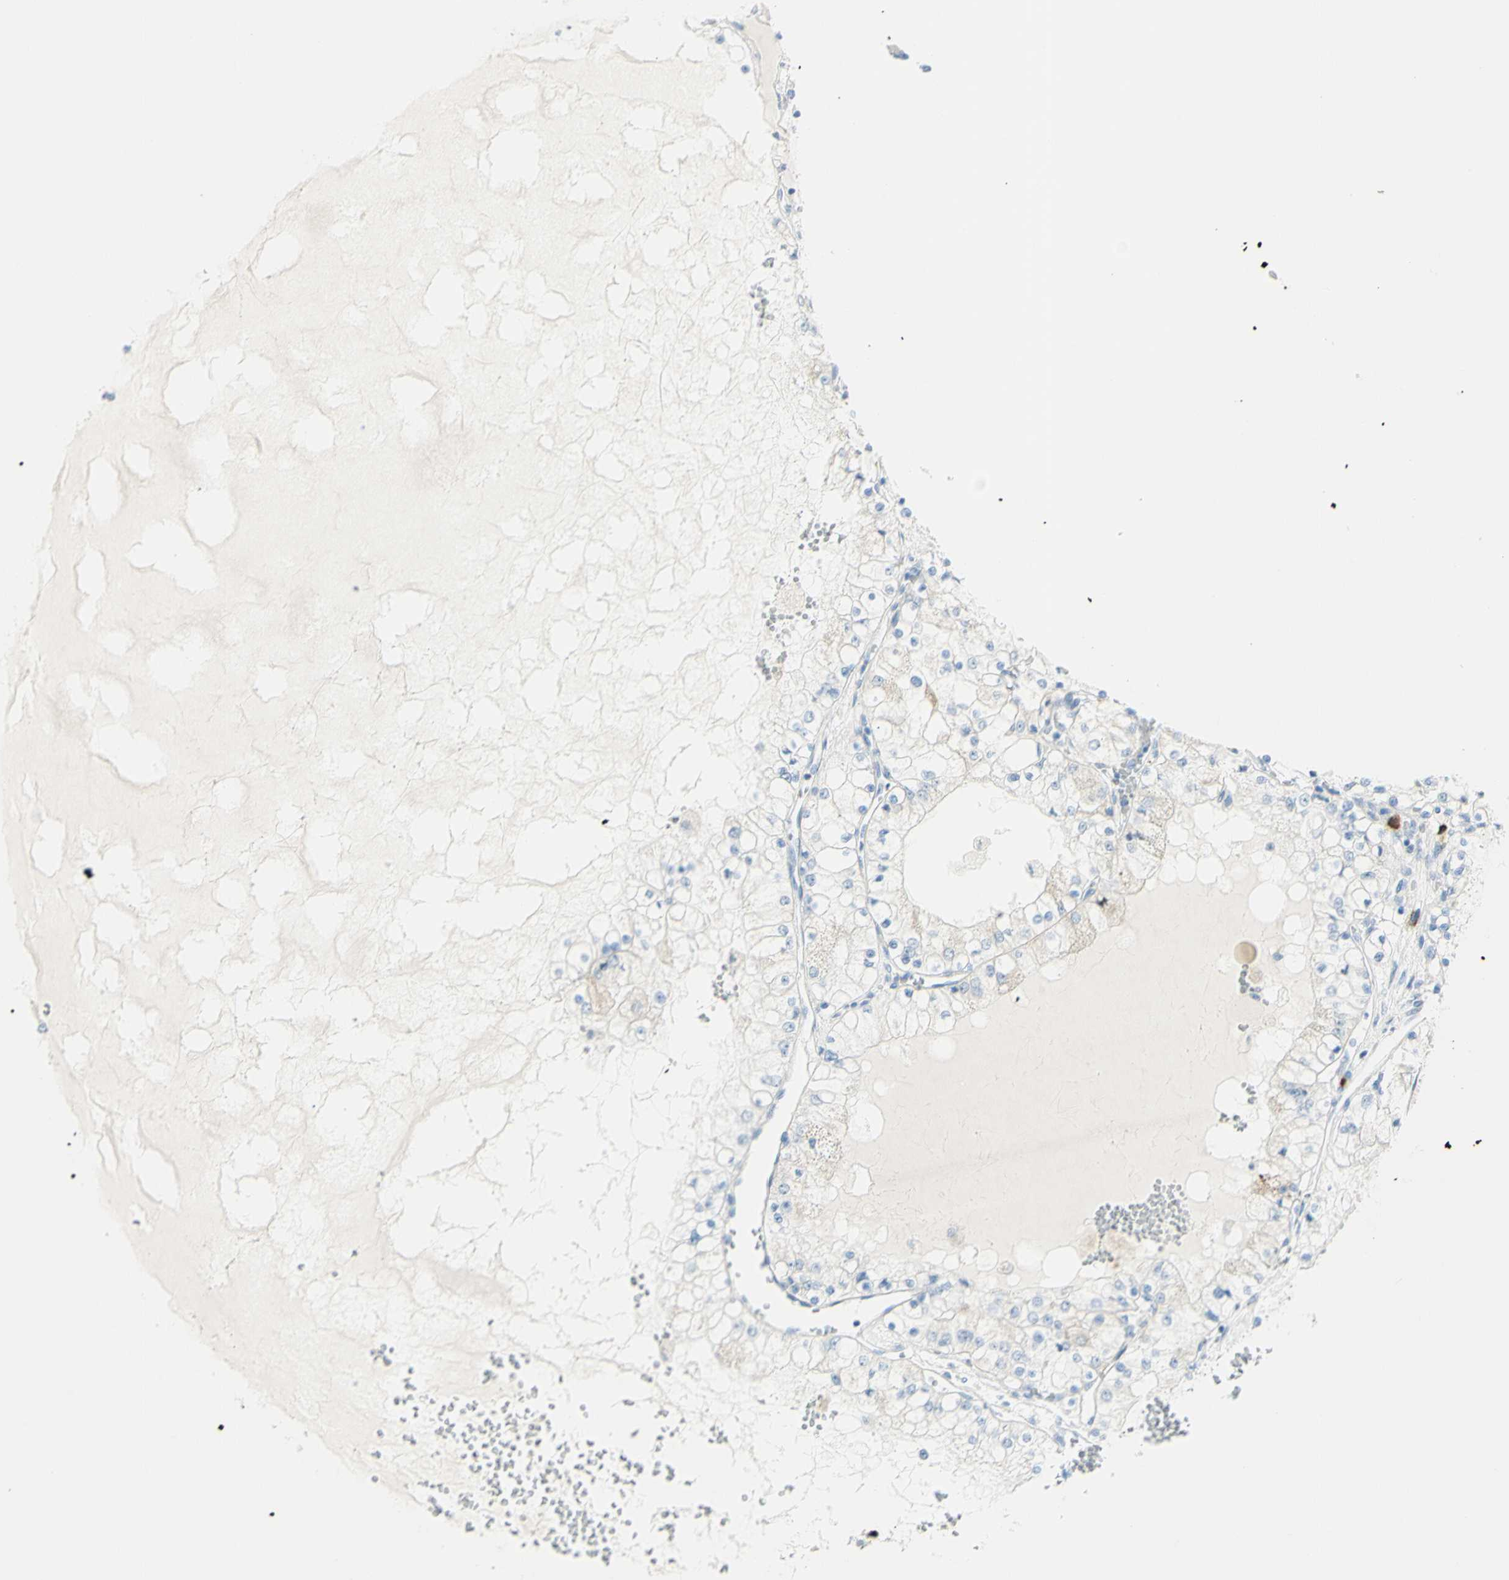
{"staining": {"intensity": "weak", "quantity": "<25%", "location": "cytoplasmic/membranous"}, "tissue": "renal cancer", "cell_type": "Tumor cells", "image_type": "cancer", "snomed": [{"axis": "morphology", "description": "Adenocarcinoma, NOS"}, {"axis": "topography", "description": "Kidney"}], "caption": "Renal cancer stained for a protein using IHC reveals no positivity tumor cells.", "gene": "LETM1", "patient": {"sex": "male", "age": 68}}